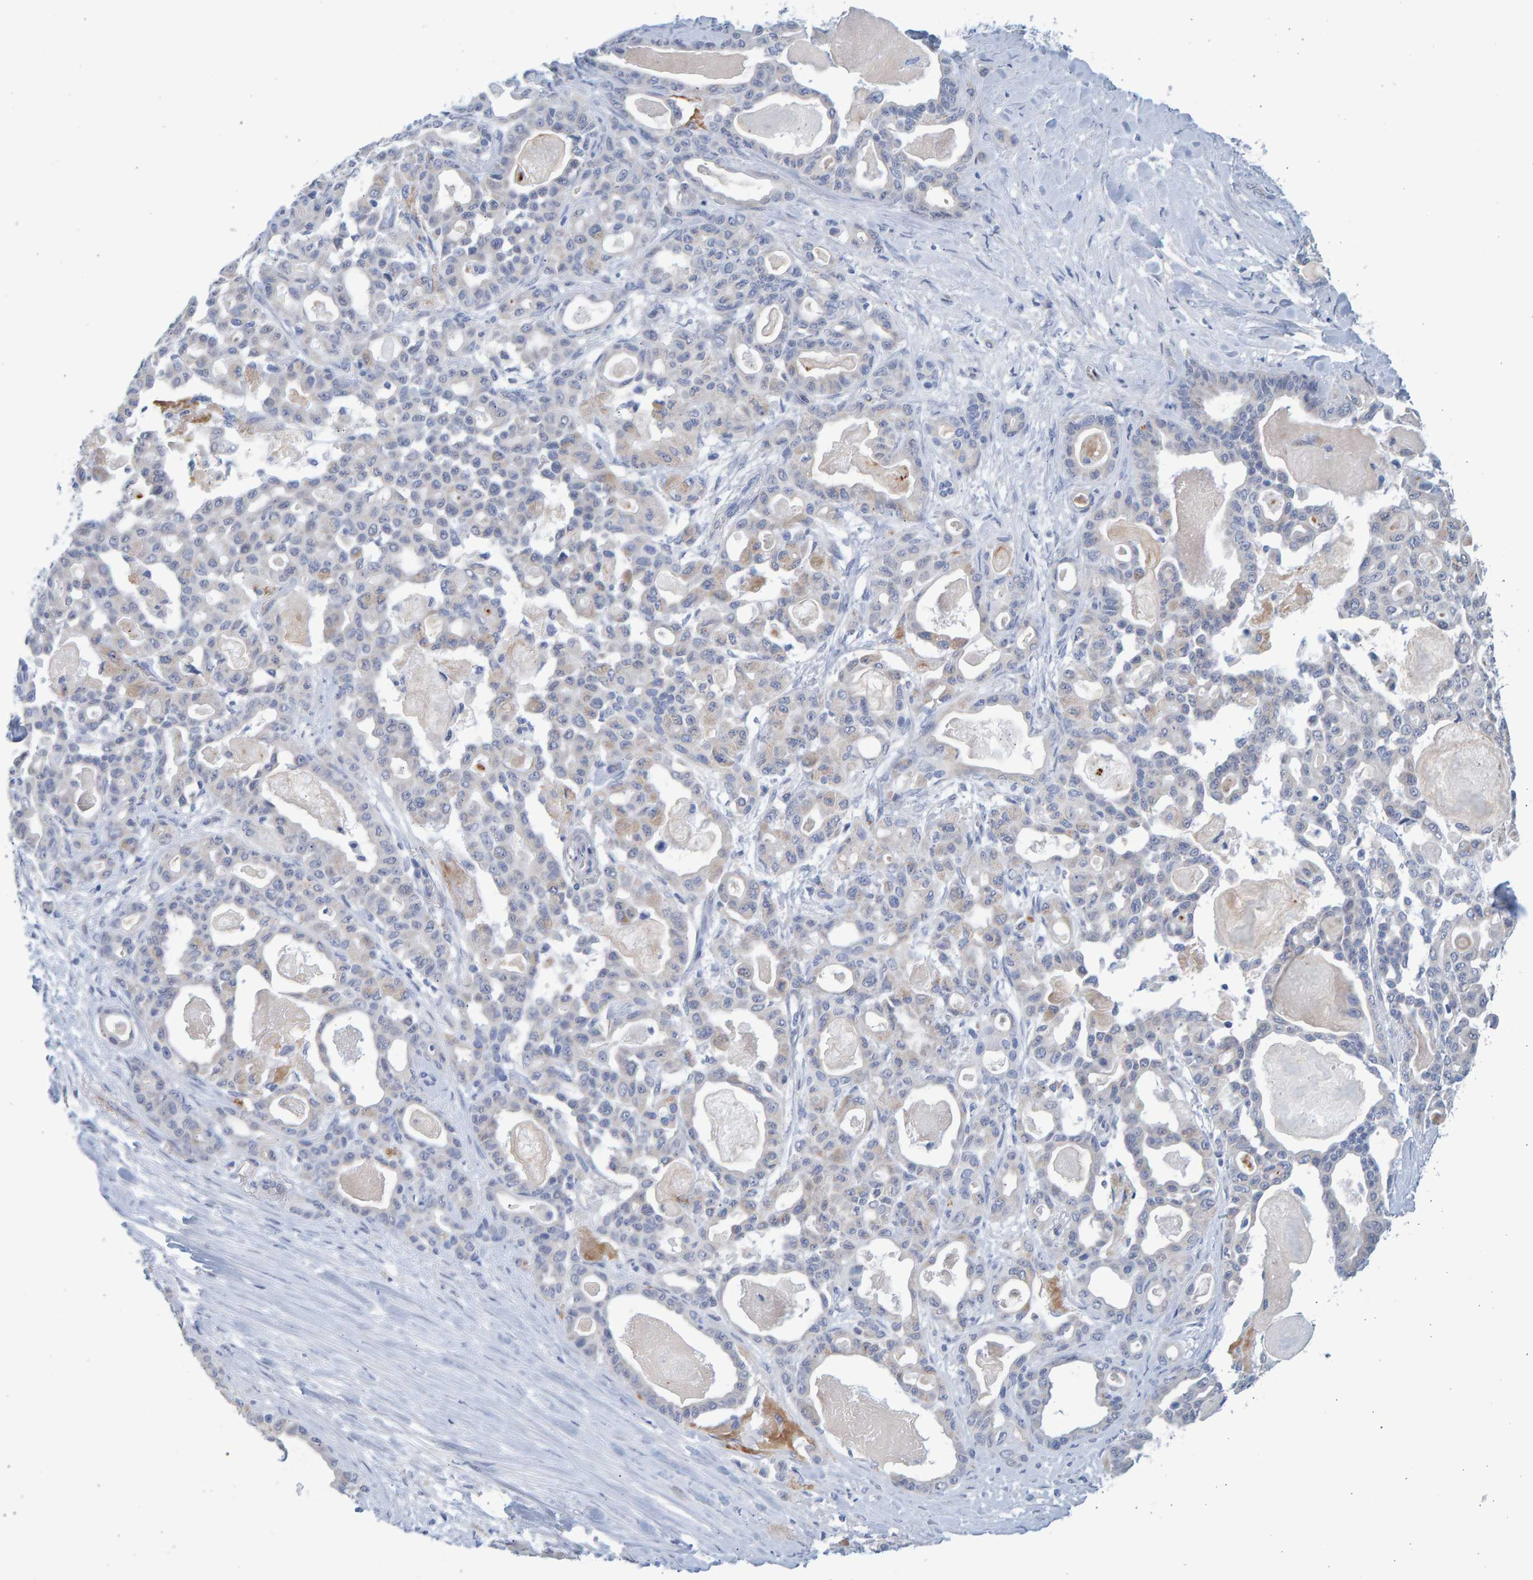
{"staining": {"intensity": "negative", "quantity": "none", "location": "none"}, "tissue": "pancreatic cancer", "cell_type": "Tumor cells", "image_type": "cancer", "snomed": [{"axis": "morphology", "description": "Adenocarcinoma, NOS"}, {"axis": "topography", "description": "Pancreas"}], "caption": "Pancreatic adenocarcinoma was stained to show a protein in brown. There is no significant expression in tumor cells.", "gene": "SLC34A3", "patient": {"sex": "male", "age": 63}}